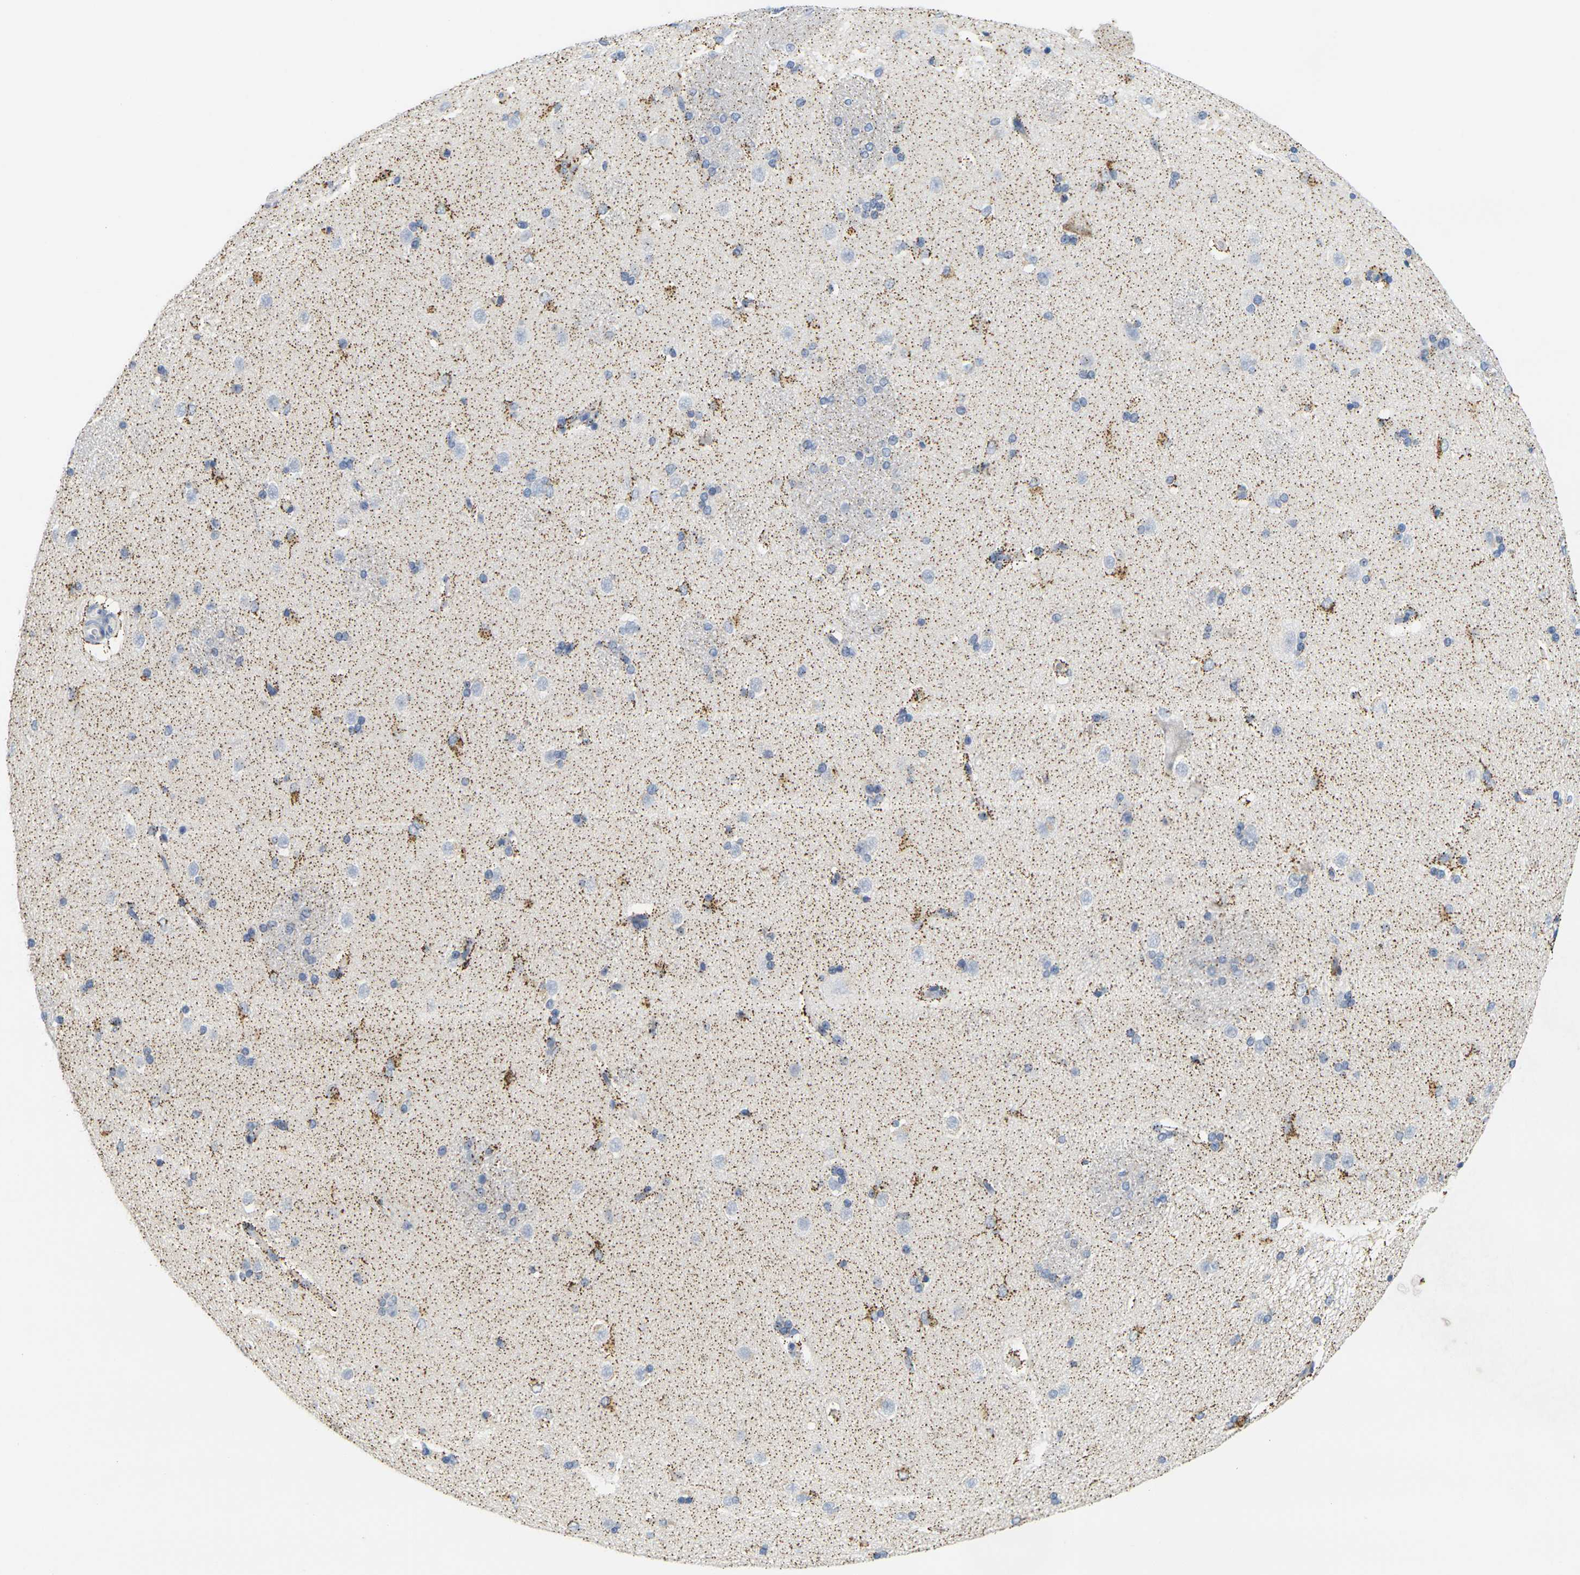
{"staining": {"intensity": "moderate", "quantity": "<25%", "location": "cytoplasmic/membranous"}, "tissue": "caudate", "cell_type": "Glial cells", "image_type": "normal", "snomed": [{"axis": "morphology", "description": "Normal tissue, NOS"}, {"axis": "topography", "description": "Lateral ventricle wall"}], "caption": "Immunohistochemistry (IHC) (DAB (3,3'-diaminobenzidine)) staining of unremarkable human caudate displays moderate cytoplasmic/membranous protein positivity in about <25% of glial cells. The staining was performed using DAB (3,3'-diaminobenzidine), with brown indicating positive protein expression. Nuclei are stained blue with hematoxylin.", "gene": "KLK5", "patient": {"sex": "female", "age": 19}}